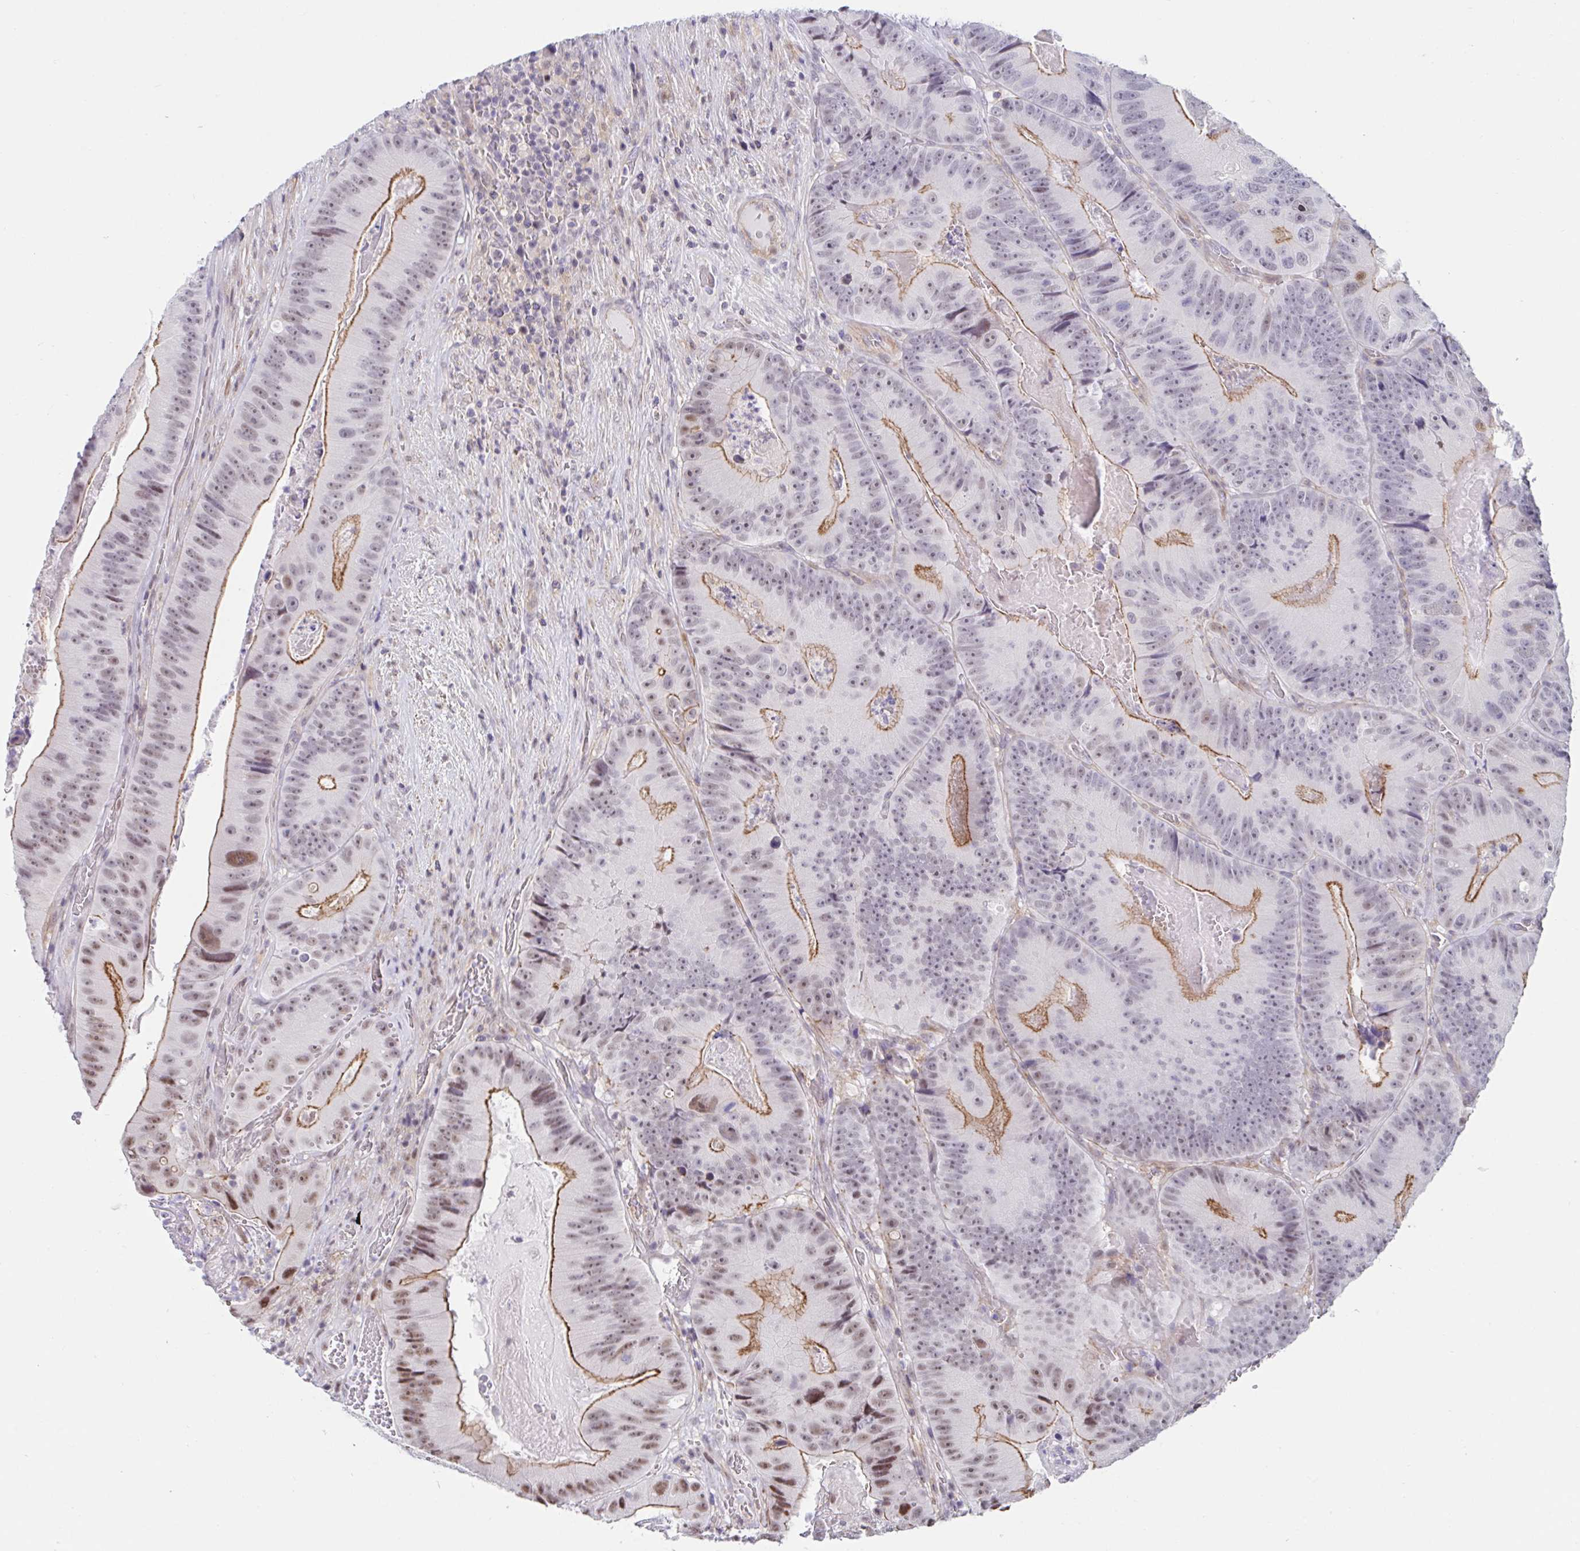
{"staining": {"intensity": "moderate", "quantity": ">75%", "location": "cytoplasmic/membranous,nuclear"}, "tissue": "colorectal cancer", "cell_type": "Tumor cells", "image_type": "cancer", "snomed": [{"axis": "morphology", "description": "Adenocarcinoma, NOS"}, {"axis": "topography", "description": "Colon"}], "caption": "Human colorectal adenocarcinoma stained with a protein marker demonstrates moderate staining in tumor cells.", "gene": "WDR72", "patient": {"sex": "female", "age": 86}}